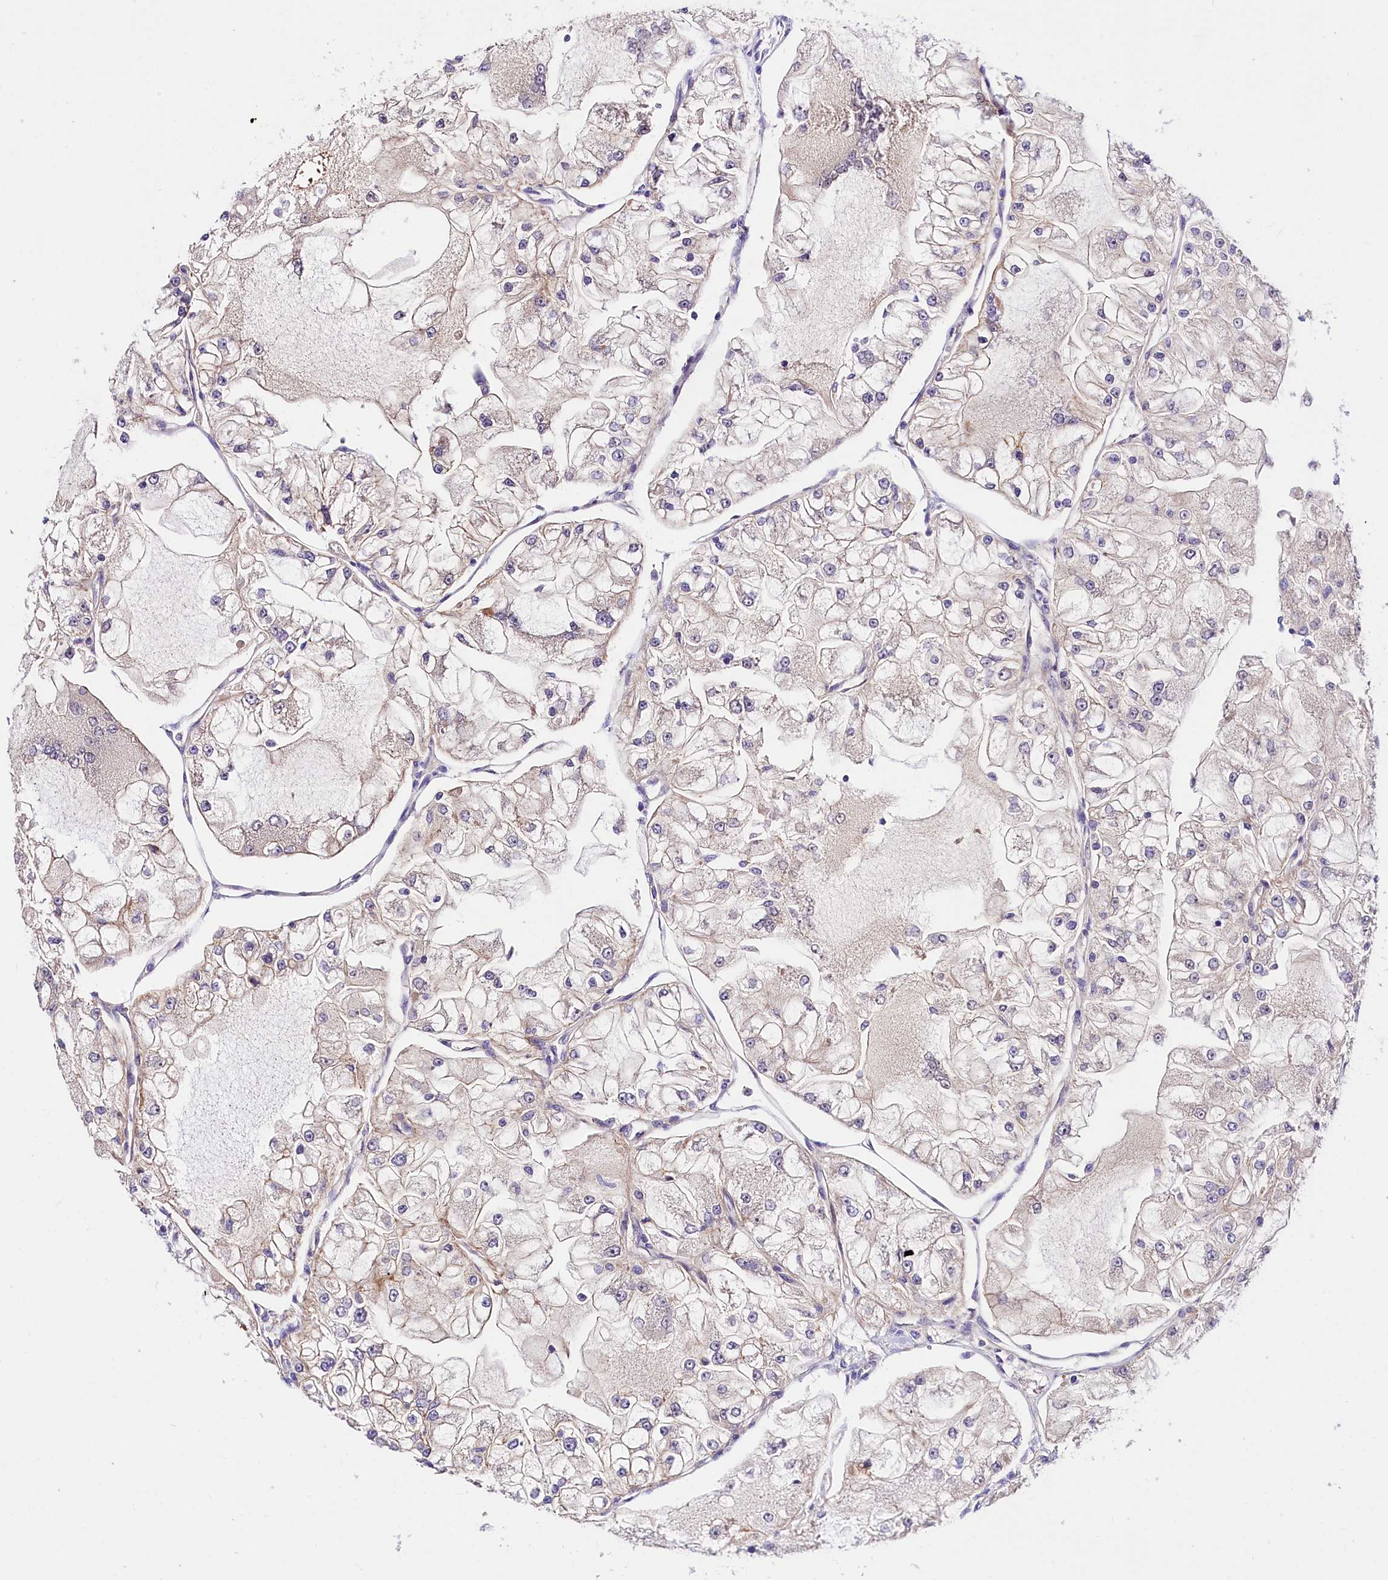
{"staining": {"intensity": "negative", "quantity": "none", "location": "none"}, "tissue": "renal cancer", "cell_type": "Tumor cells", "image_type": "cancer", "snomed": [{"axis": "morphology", "description": "Adenocarcinoma, NOS"}, {"axis": "topography", "description": "Kidney"}], "caption": "Tumor cells show no significant positivity in renal cancer (adenocarcinoma). (Stains: DAB (3,3'-diaminobenzidine) IHC with hematoxylin counter stain, Microscopy: brightfield microscopy at high magnification).", "gene": "ARMC6", "patient": {"sex": "female", "age": 72}}